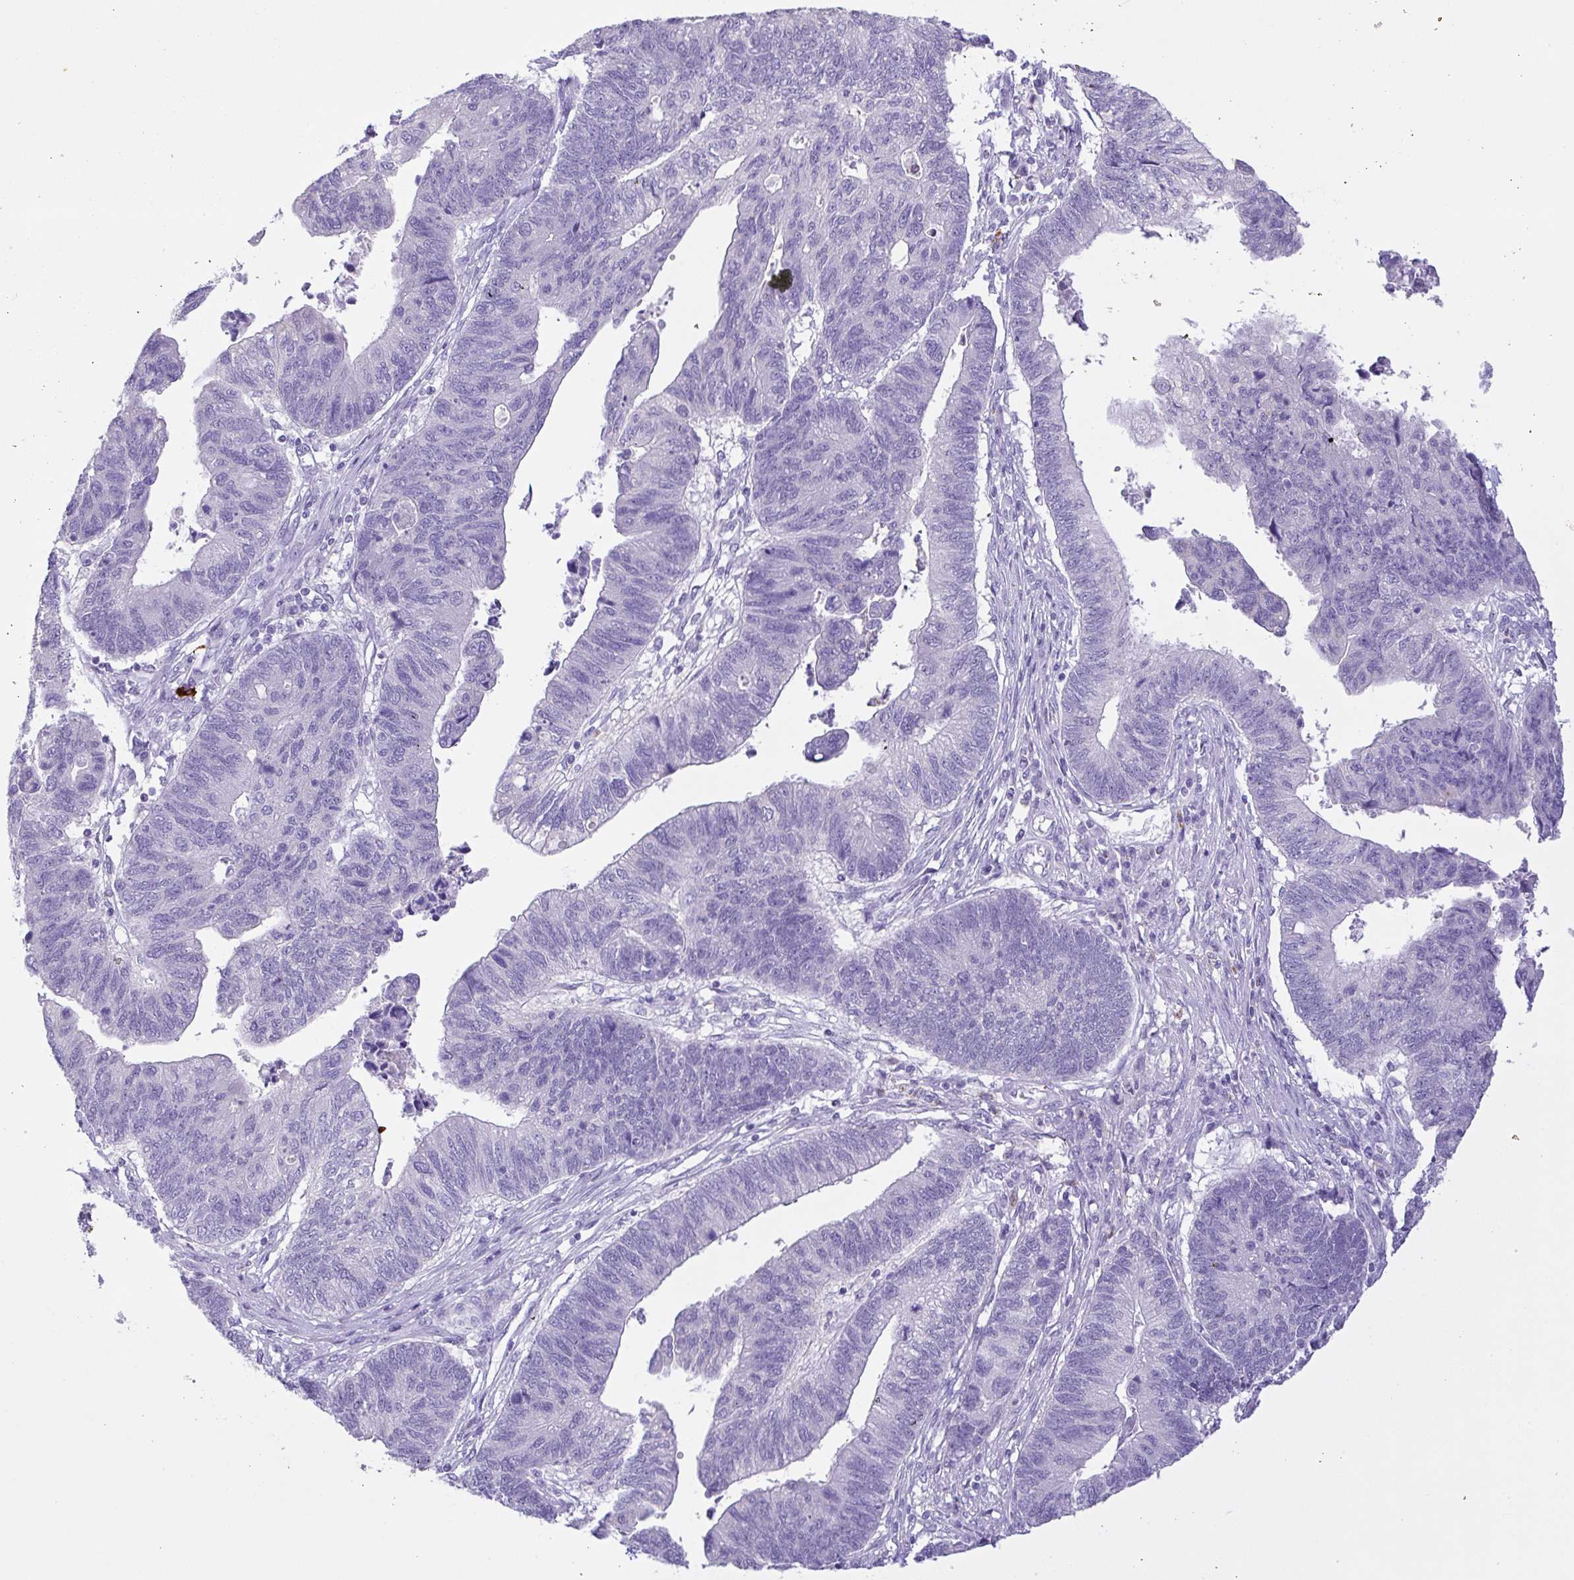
{"staining": {"intensity": "negative", "quantity": "none", "location": "none"}, "tissue": "stomach cancer", "cell_type": "Tumor cells", "image_type": "cancer", "snomed": [{"axis": "morphology", "description": "Adenocarcinoma, NOS"}, {"axis": "topography", "description": "Stomach"}], "caption": "Immunohistochemistry micrograph of neoplastic tissue: stomach cancer (adenocarcinoma) stained with DAB demonstrates no significant protein positivity in tumor cells.", "gene": "CST11", "patient": {"sex": "male", "age": 59}}